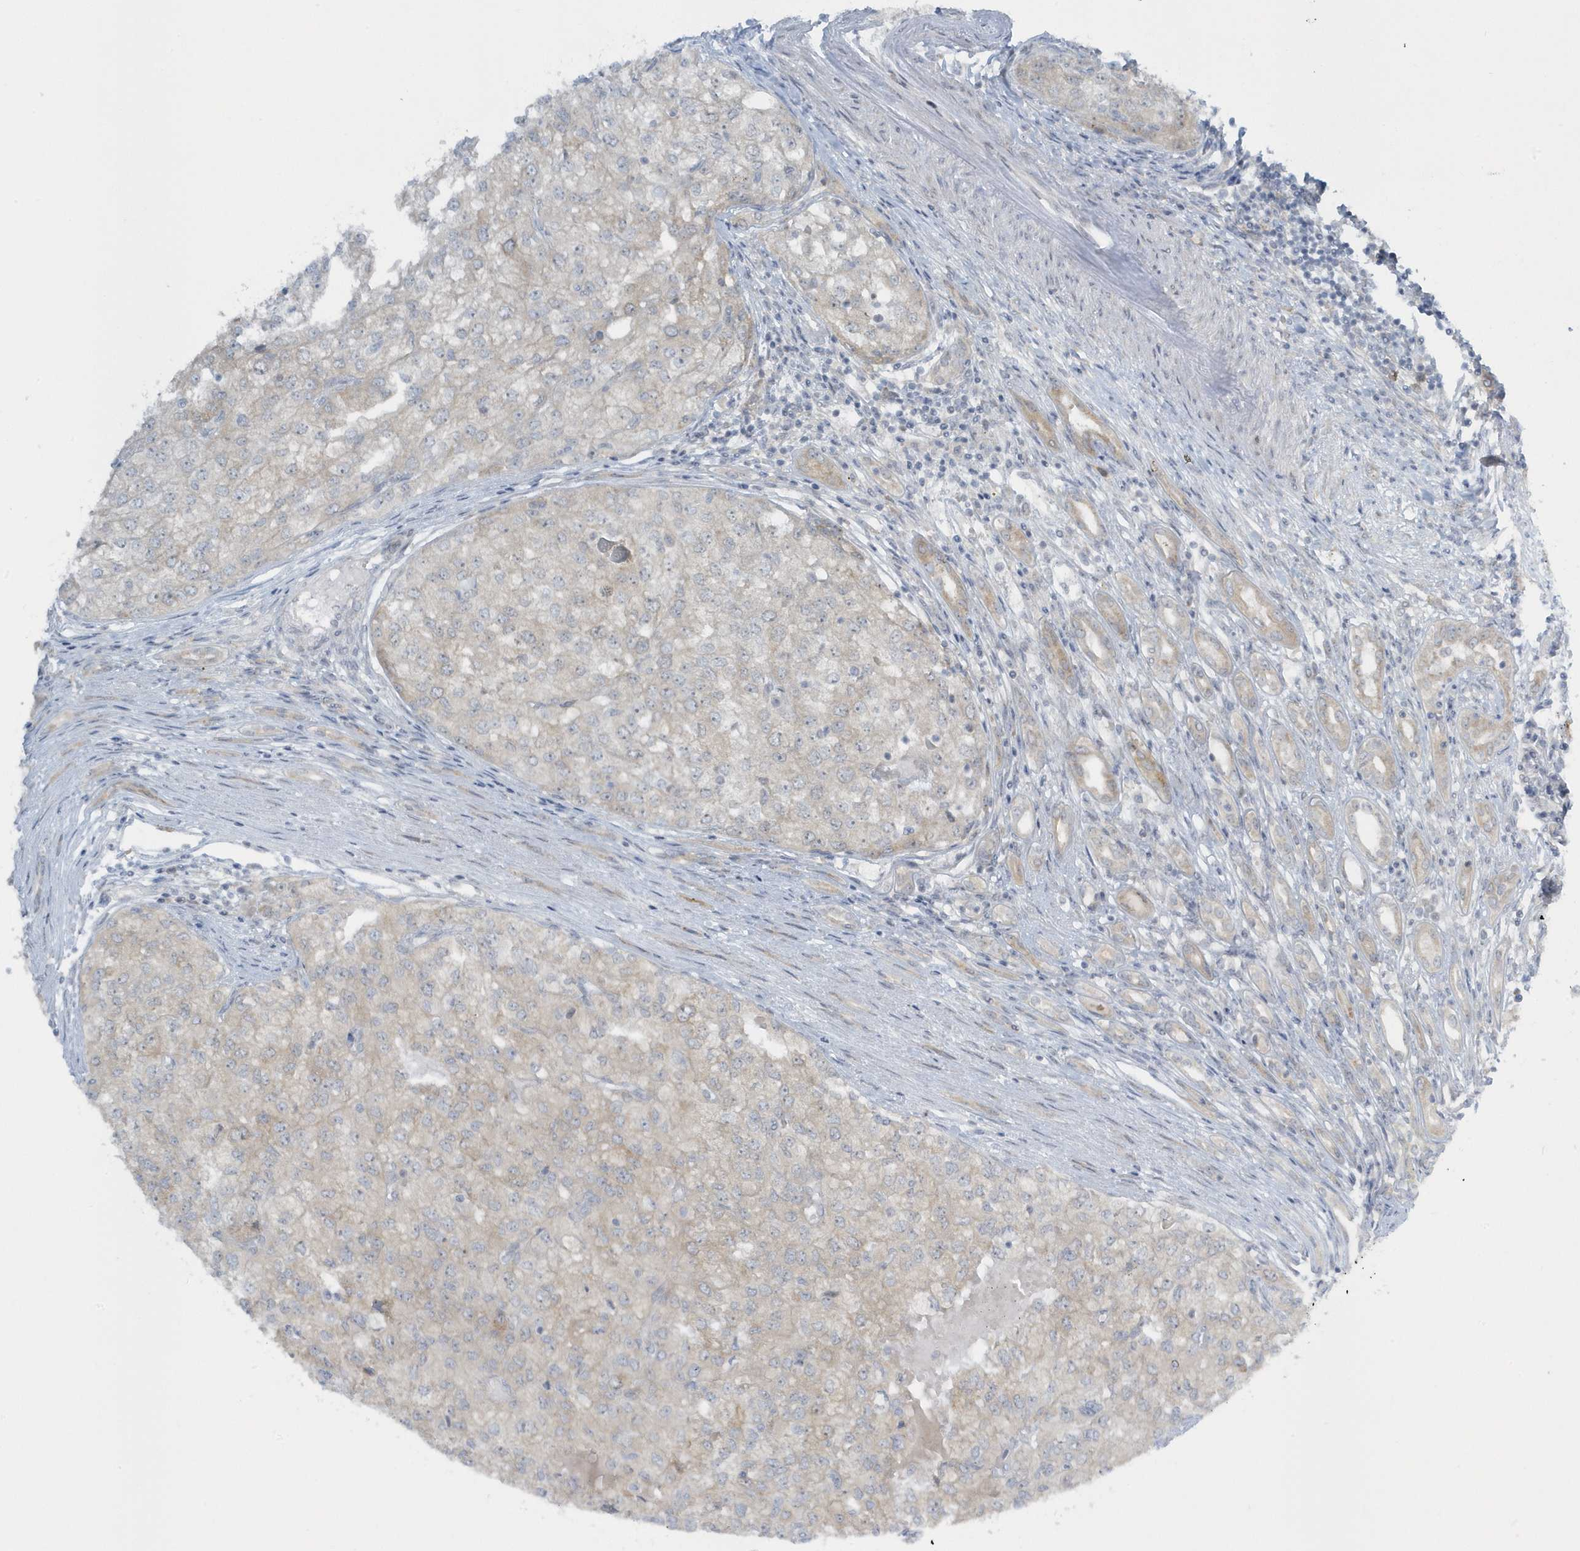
{"staining": {"intensity": "weak", "quantity": "<25%", "location": "cytoplasmic/membranous"}, "tissue": "renal cancer", "cell_type": "Tumor cells", "image_type": "cancer", "snomed": [{"axis": "morphology", "description": "Adenocarcinoma, NOS"}, {"axis": "topography", "description": "Kidney"}], "caption": "The photomicrograph demonstrates no significant expression in tumor cells of renal adenocarcinoma.", "gene": "SCN3A", "patient": {"sex": "female", "age": 54}}